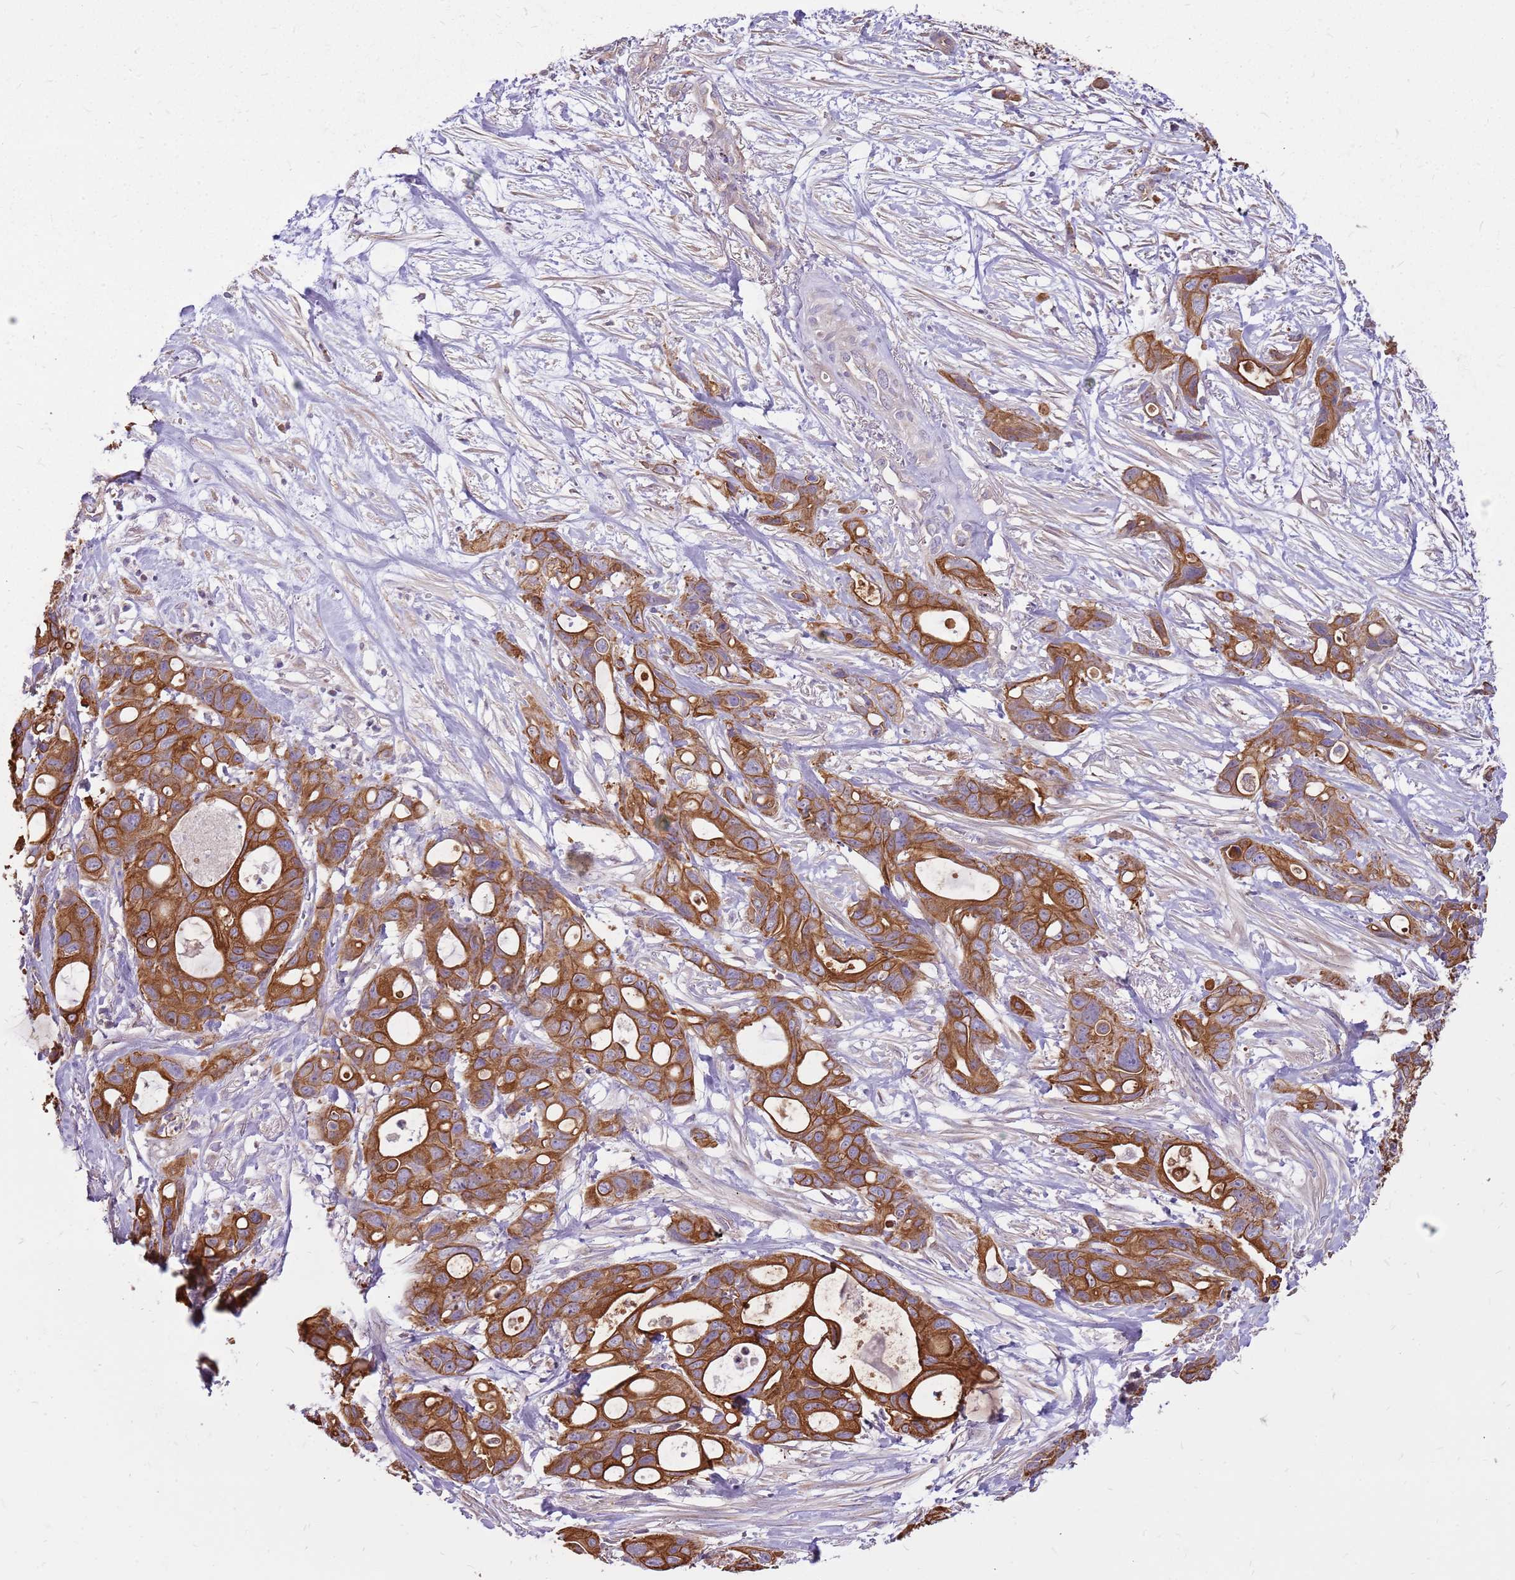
{"staining": {"intensity": "strong", "quantity": ">75%", "location": "cytoplasmic/membranous"}, "tissue": "ovarian cancer", "cell_type": "Tumor cells", "image_type": "cancer", "snomed": [{"axis": "morphology", "description": "Cystadenocarcinoma, mucinous, NOS"}, {"axis": "topography", "description": "Ovary"}], "caption": "A brown stain highlights strong cytoplasmic/membranous expression of a protein in ovarian cancer tumor cells. The protein of interest is shown in brown color, while the nuclei are stained blue.", "gene": "WASHC4", "patient": {"sex": "female", "age": 70}}